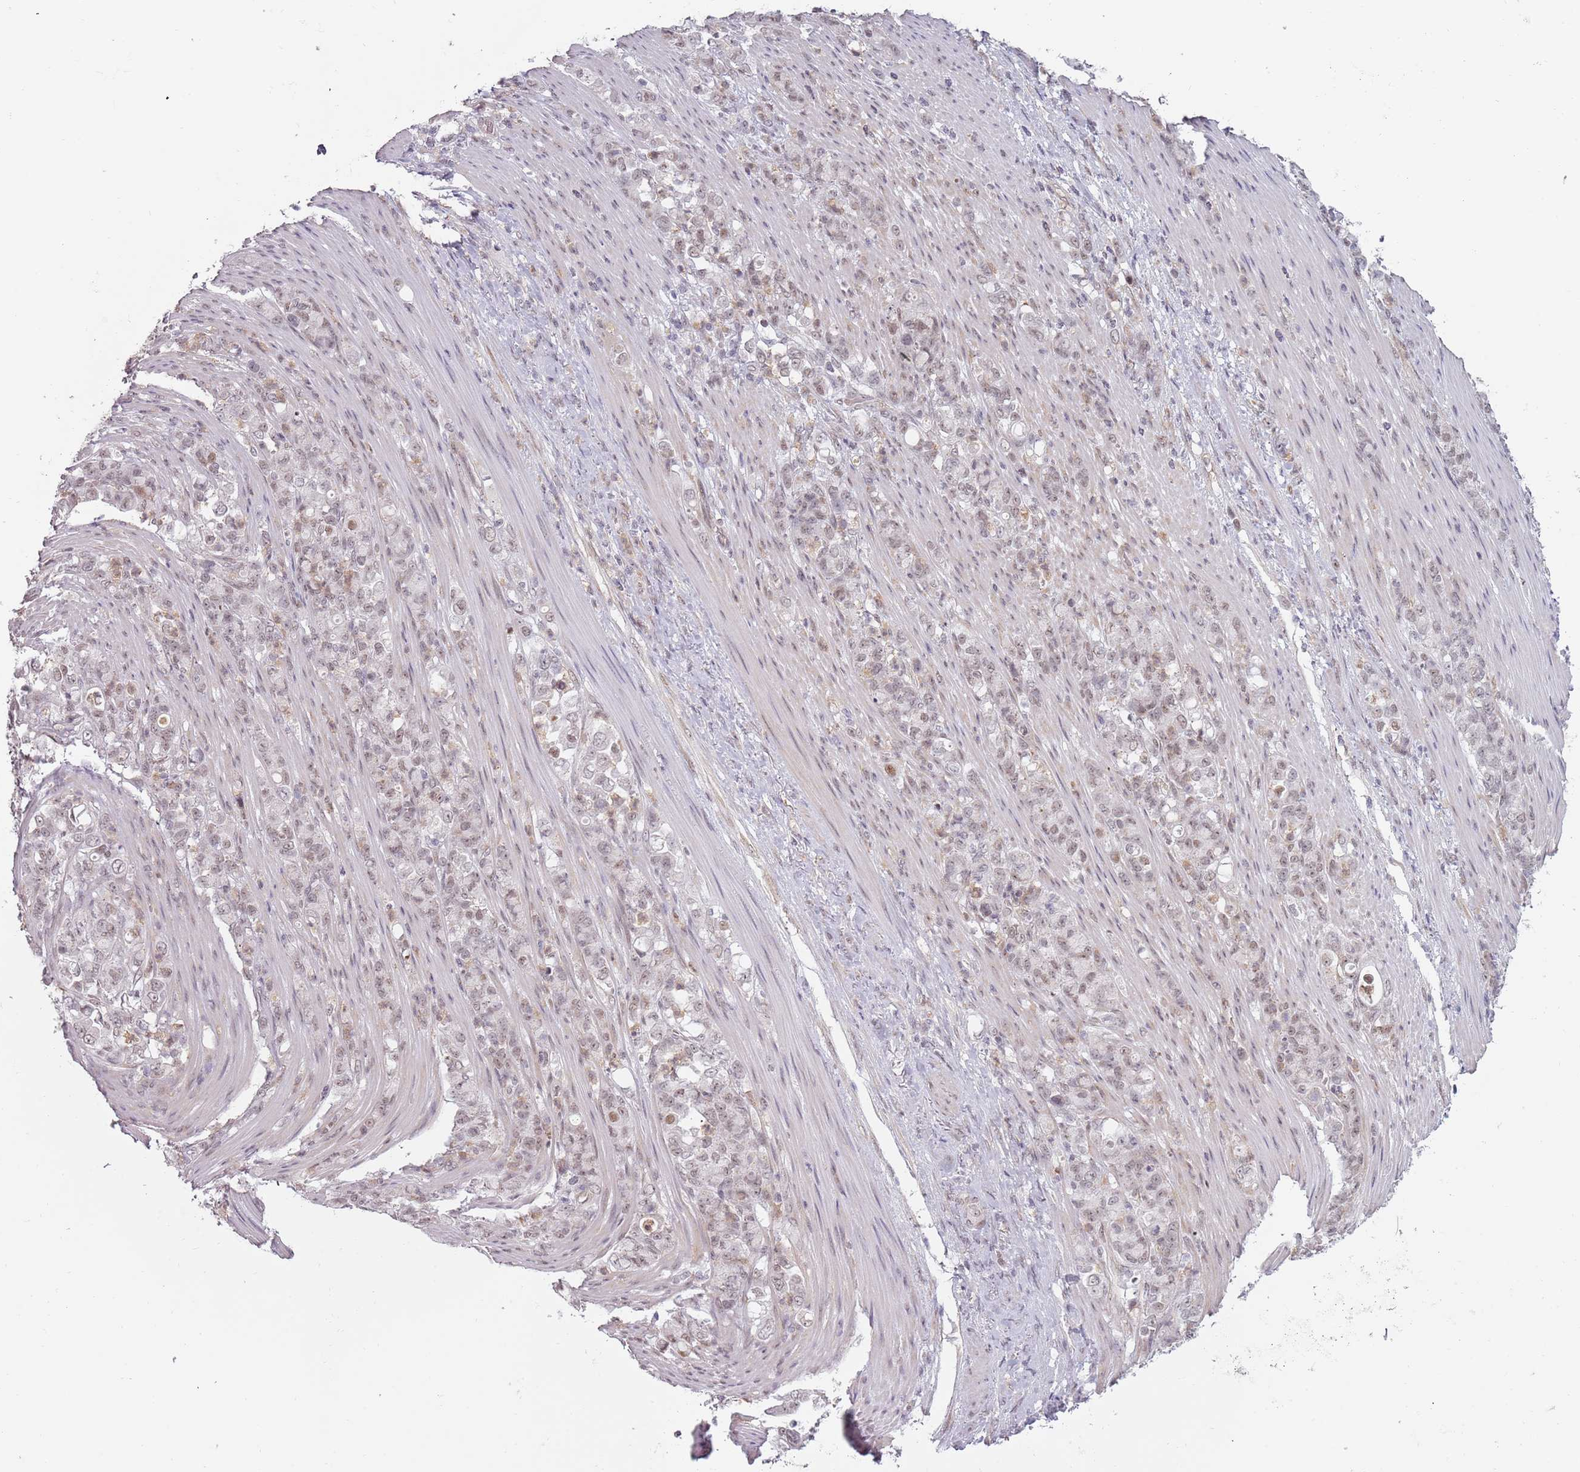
{"staining": {"intensity": "weak", "quantity": ">75%", "location": "nuclear"}, "tissue": "stomach cancer", "cell_type": "Tumor cells", "image_type": "cancer", "snomed": [{"axis": "morphology", "description": "Normal tissue, NOS"}, {"axis": "morphology", "description": "Adenocarcinoma, NOS"}, {"axis": "topography", "description": "Stomach"}], "caption": "Weak nuclear protein staining is appreciated in approximately >75% of tumor cells in stomach cancer.", "gene": "REXO4", "patient": {"sex": "female", "age": 79}}